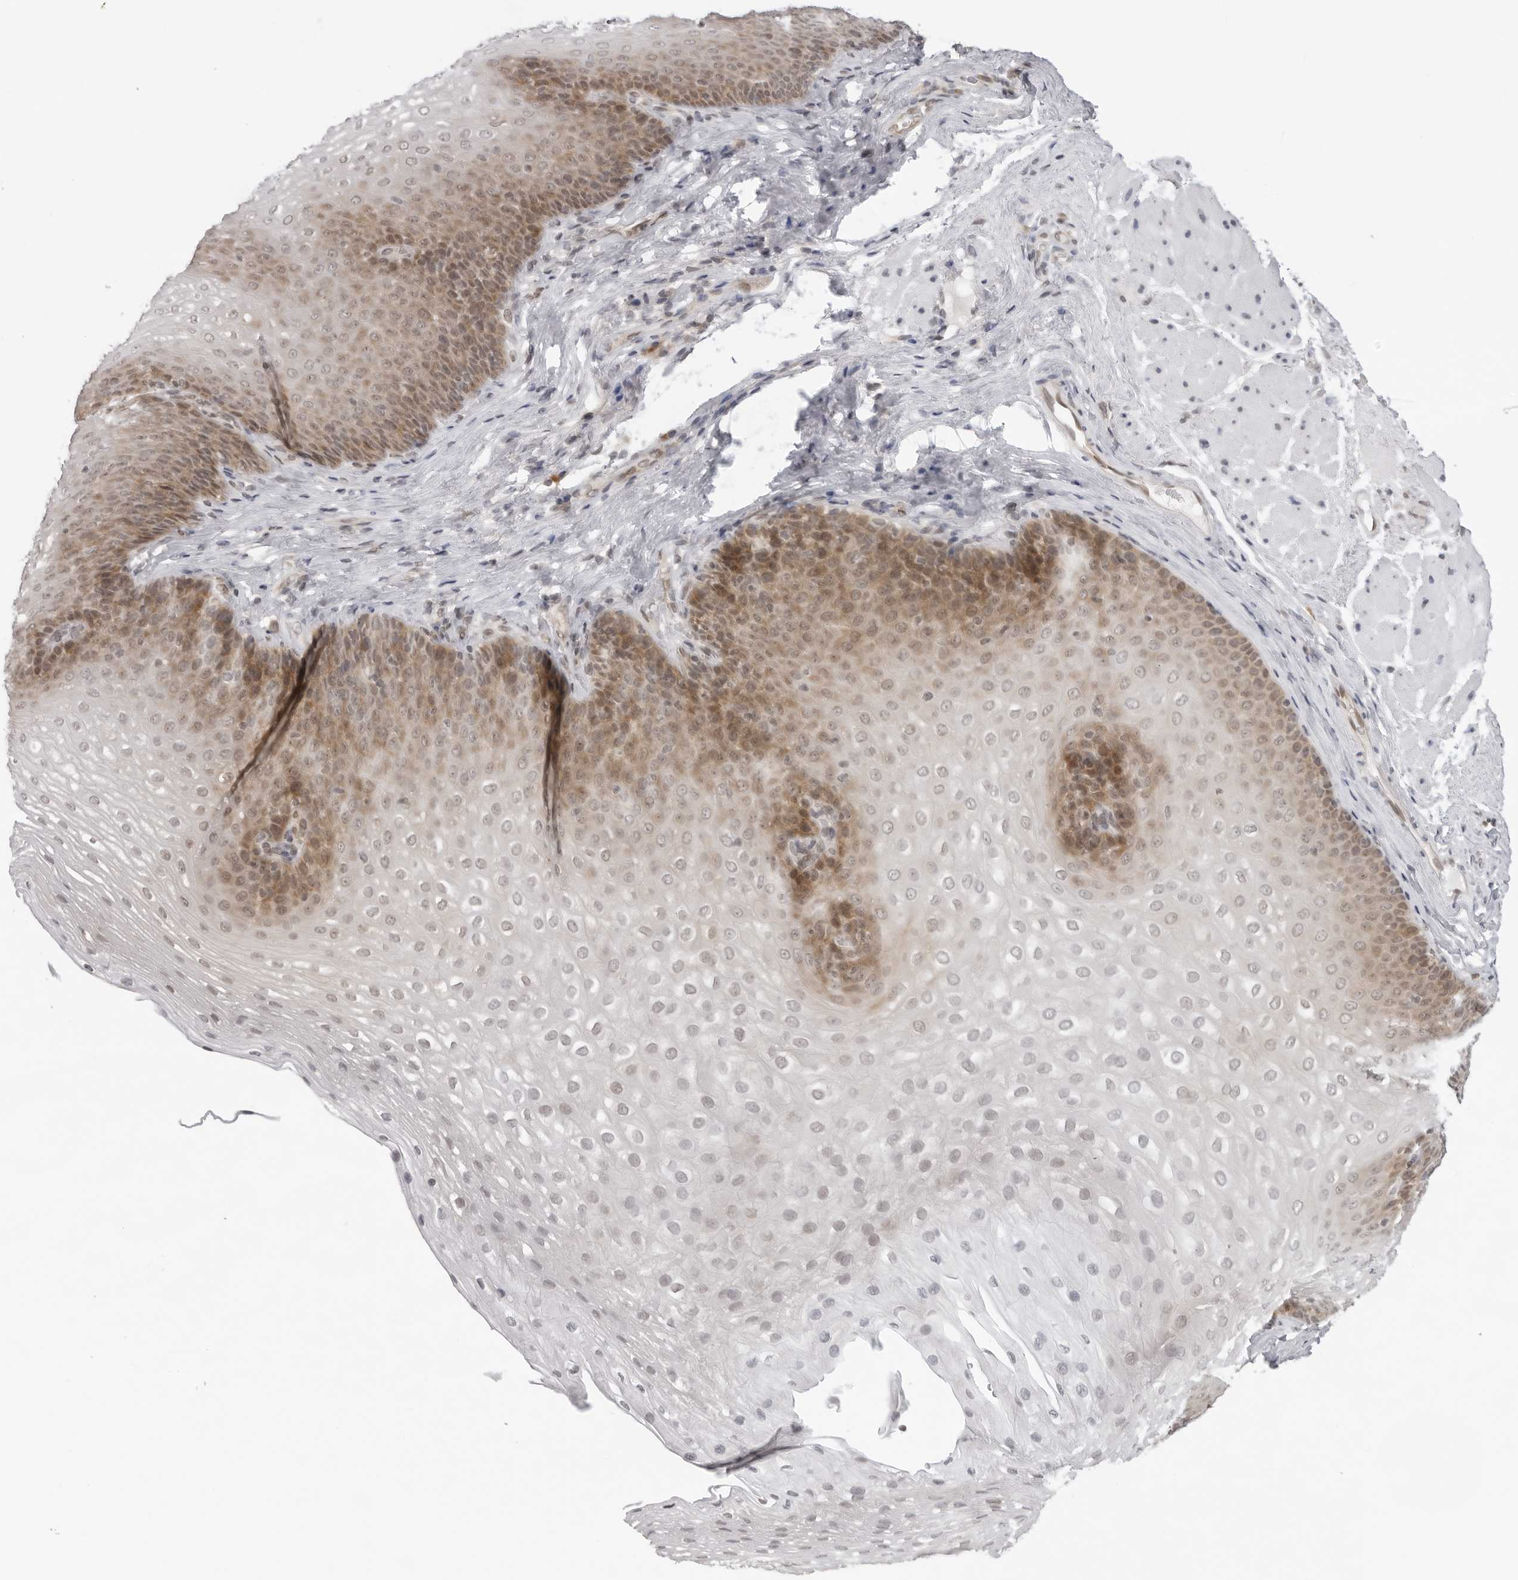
{"staining": {"intensity": "moderate", "quantity": "25%-75%", "location": "cytoplasmic/membranous"}, "tissue": "esophagus", "cell_type": "Squamous epithelial cells", "image_type": "normal", "snomed": [{"axis": "morphology", "description": "Normal tissue, NOS"}, {"axis": "topography", "description": "Esophagus"}], "caption": "Squamous epithelial cells exhibit medium levels of moderate cytoplasmic/membranous expression in approximately 25%-75% of cells in unremarkable human esophagus. The staining was performed using DAB, with brown indicating positive protein expression. Nuclei are stained blue with hematoxylin.", "gene": "CASP7", "patient": {"sex": "female", "age": 66}}